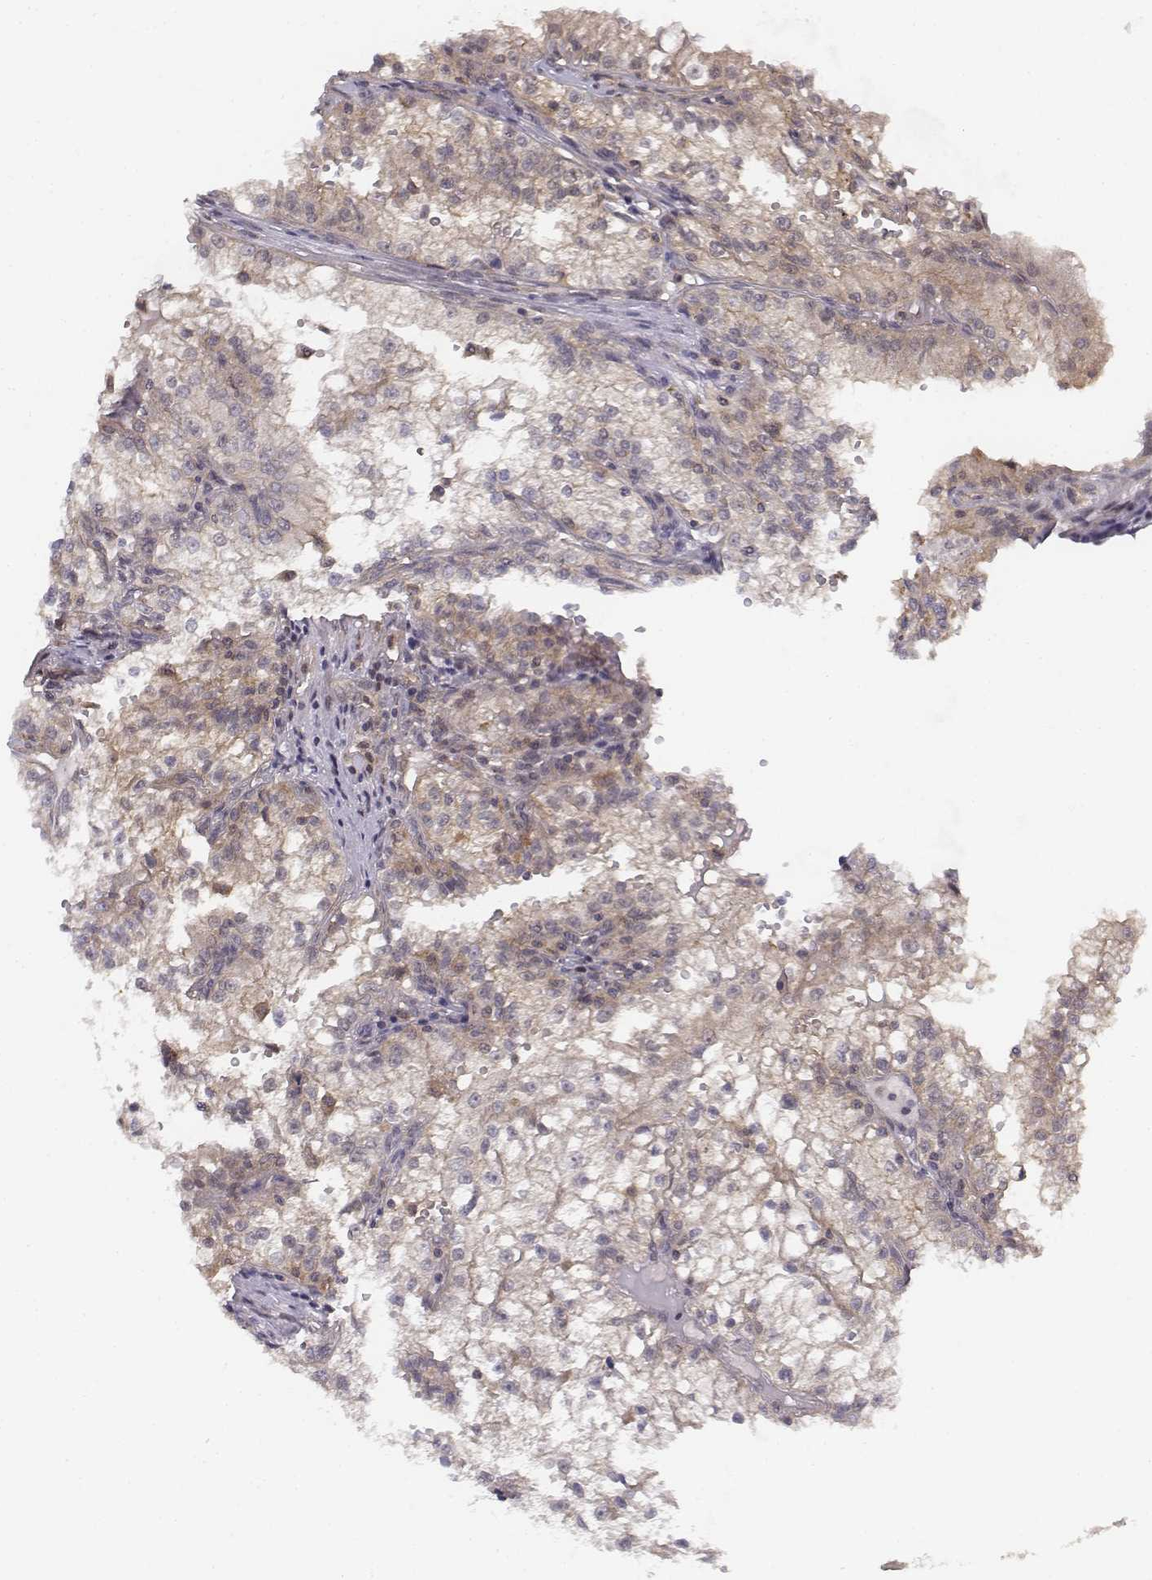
{"staining": {"intensity": "weak", "quantity": "25%-75%", "location": "cytoplasmic/membranous"}, "tissue": "renal cancer", "cell_type": "Tumor cells", "image_type": "cancer", "snomed": [{"axis": "morphology", "description": "Adenocarcinoma, NOS"}, {"axis": "topography", "description": "Kidney"}], "caption": "DAB (3,3'-diaminobenzidine) immunohistochemical staining of renal adenocarcinoma shows weak cytoplasmic/membranous protein positivity in approximately 25%-75% of tumor cells.", "gene": "ZFYVE19", "patient": {"sex": "male", "age": 36}}